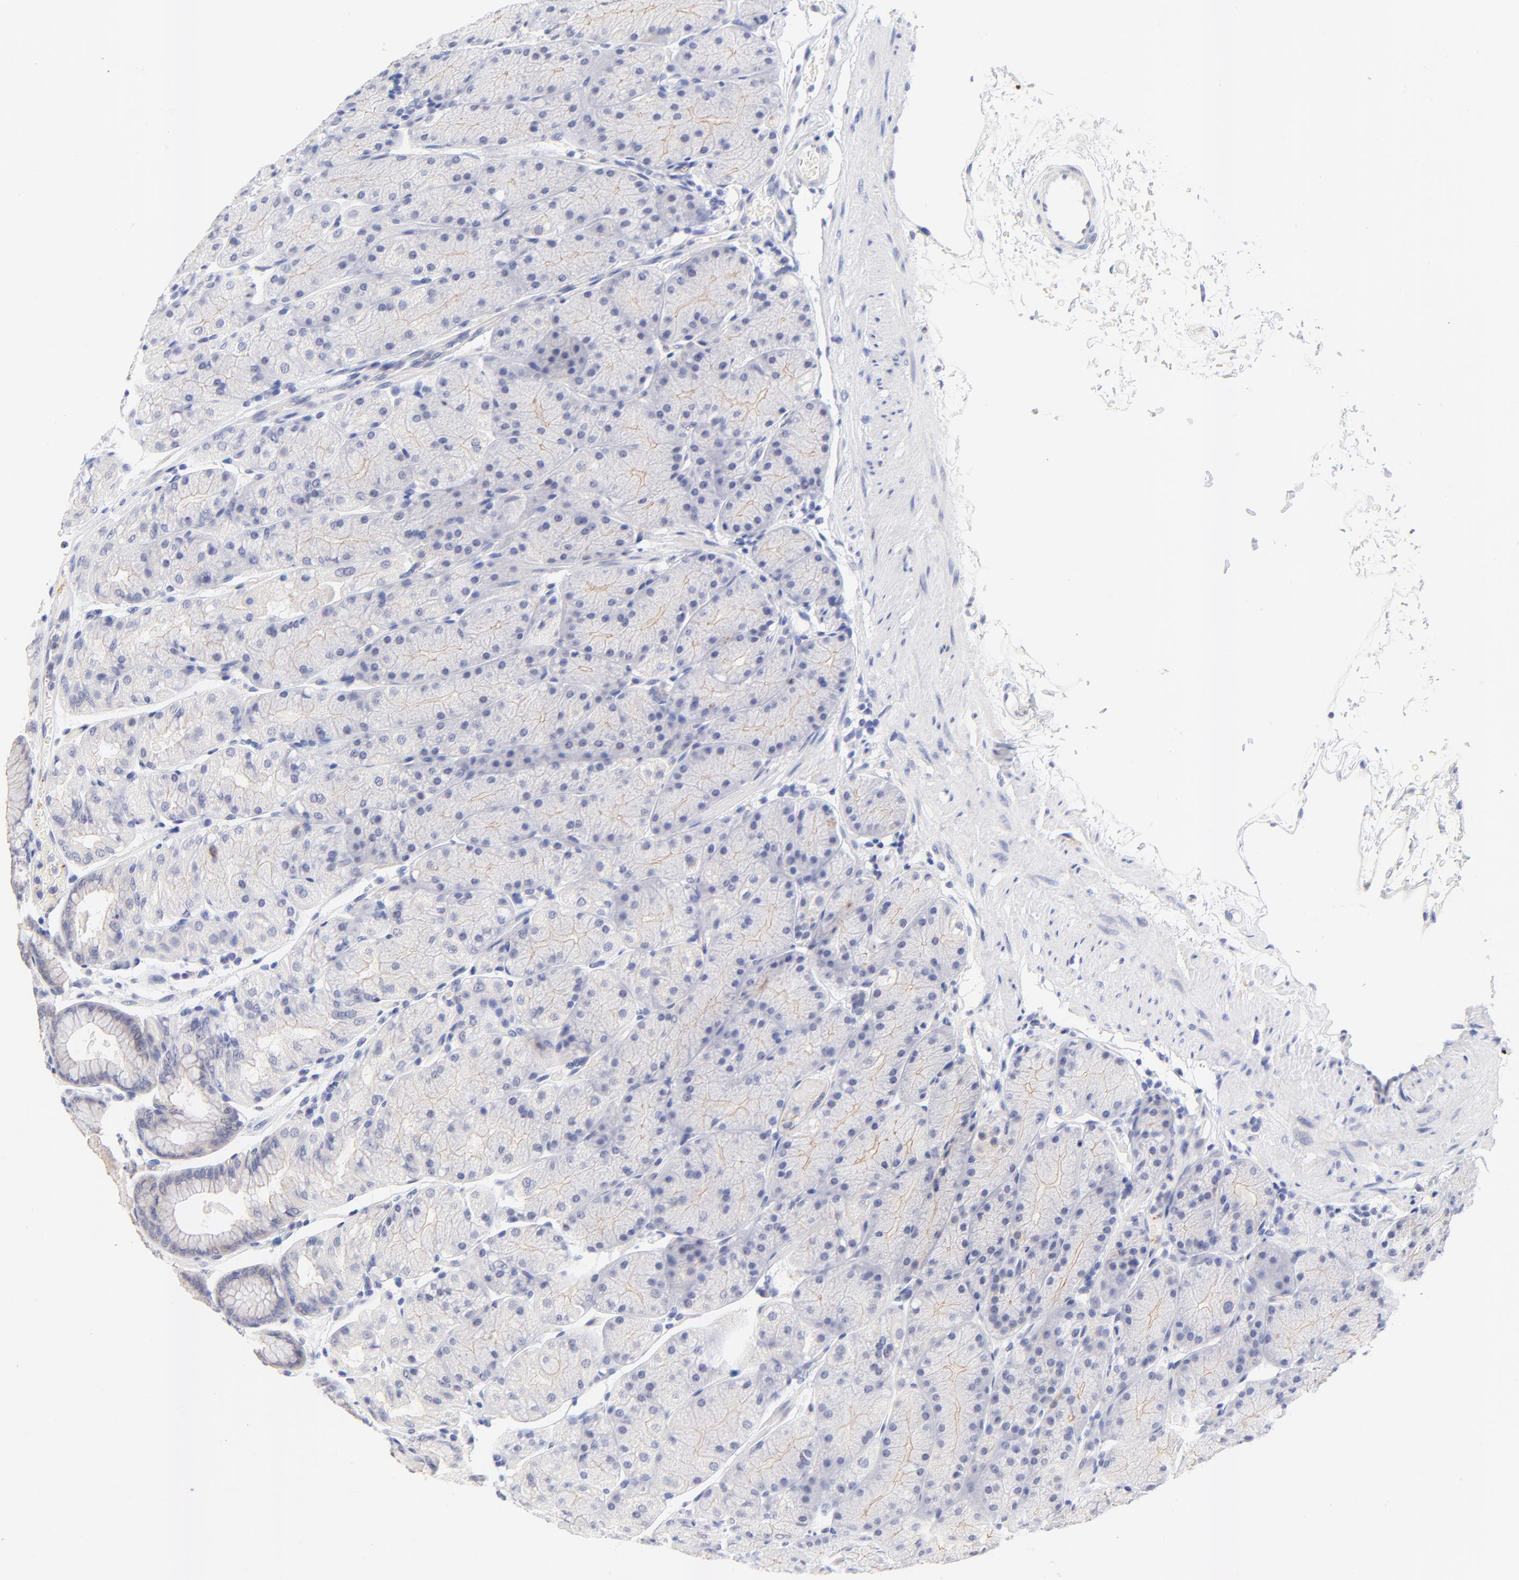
{"staining": {"intensity": "weak", "quantity": "<25%", "location": "cytoplasmic/membranous"}, "tissue": "stomach", "cell_type": "Glandular cells", "image_type": "normal", "snomed": [{"axis": "morphology", "description": "Normal tissue, NOS"}, {"axis": "topography", "description": "Stomach, upper"}, {"axis": "topography", "description": "Stomach"}], "caption": "An image of stomach stained for a protein reveals no brown staining in glandular cells.", "gene": "FAM117B", "patient": {"sex": "male", "age": 76}}